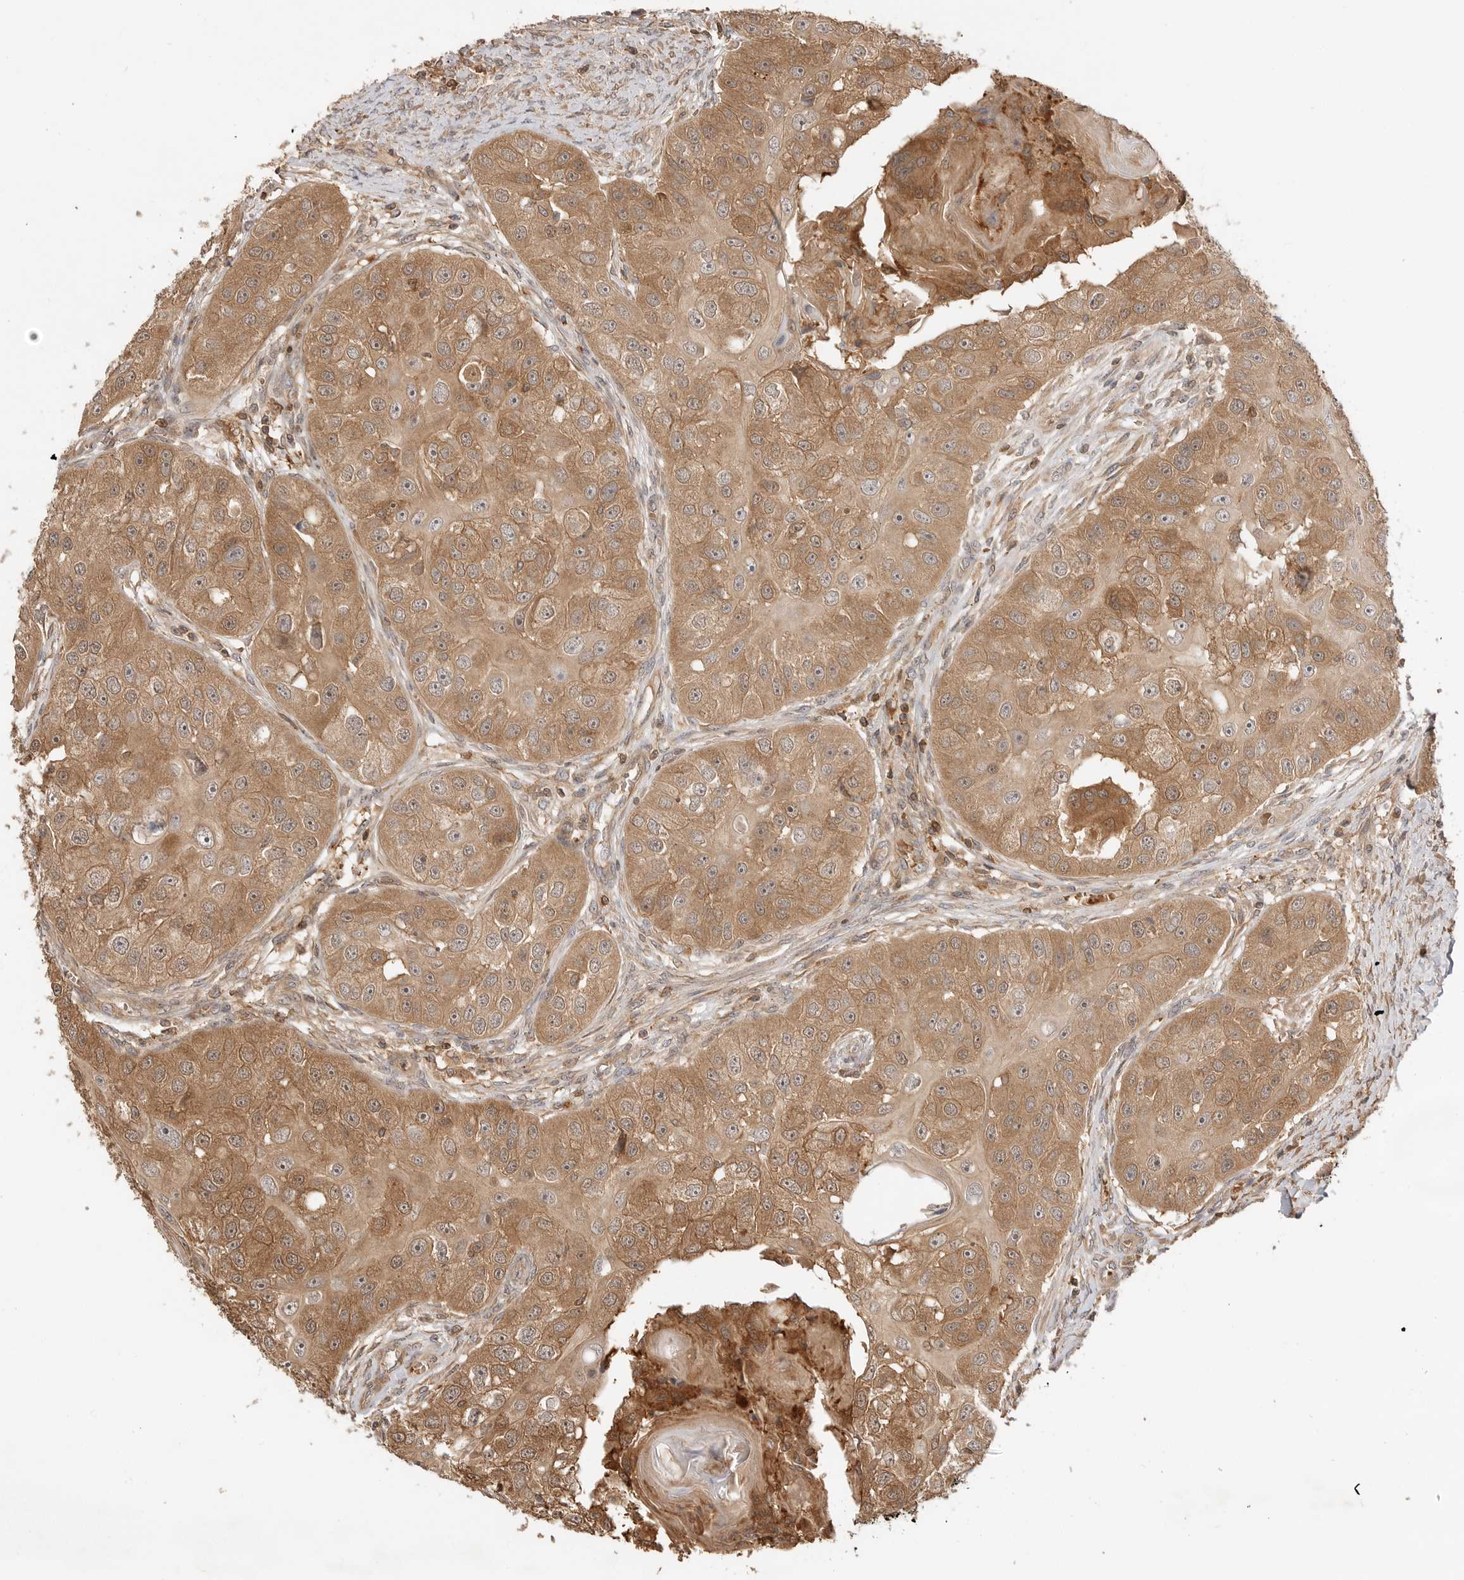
{"staining": {"intensity": "moderate", "quantity": ">75%", "location": "cytoplasmic/membranous"}, "tissue": "head and neck cancer", "cell_type": "Tumor cells", "image_type": "cancer", "snomed": [{"axis": "morphology", "description": "Normal tissue, NOS"}, {"axis": "morphology", "description": "Squamous cell carcinoma, NOS"}, {"axis": "topography", "description": "Skeletal muscle"}, {"axis": "topography", "description": "Head-Neck"}], "caption": "A micrograph showing moderate cytoplasmic/membranous staining in about >75% of tumor cells in head and neck cancer (squamous cell carcinoma), as visualized by brown immunohistochemical staining.", "gene": "CLDN12", "patient": {"sex": "male", "age": 51}}